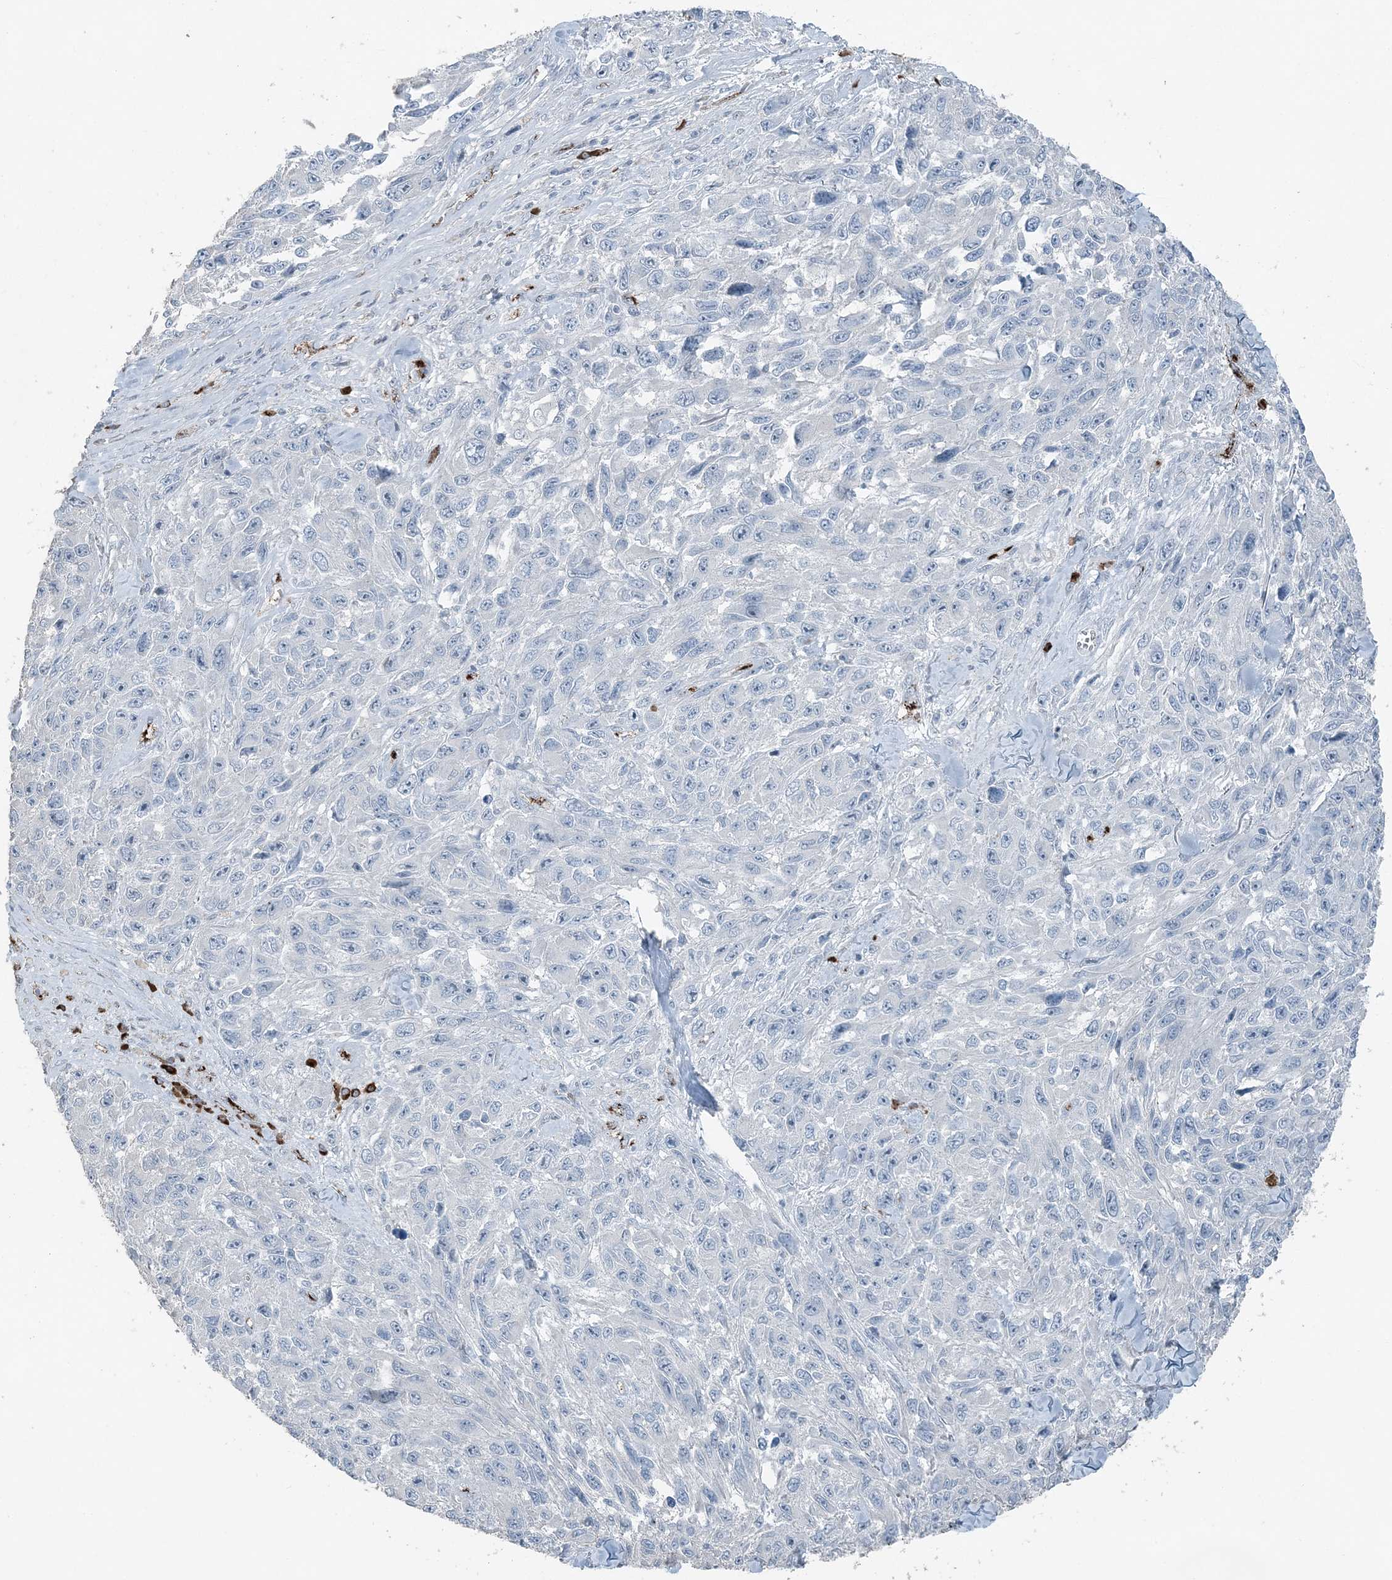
{"staining": {"intensity": "negative", "quantity": "none", "location": "none"}, "tissue": "melanoma", "cell_type": "Tumor cells", "image_type": "cancer", "snomed": [{"axis": "morphology", "description": "Malignant melanoma, NOS"}, {"axis": "topography", "description": "Skin"}], "caption": "There is no significant staining in tumor cells of melanoma.", "gene": "ELOVL7", "patient": {"sex": "female", "age": 96}}